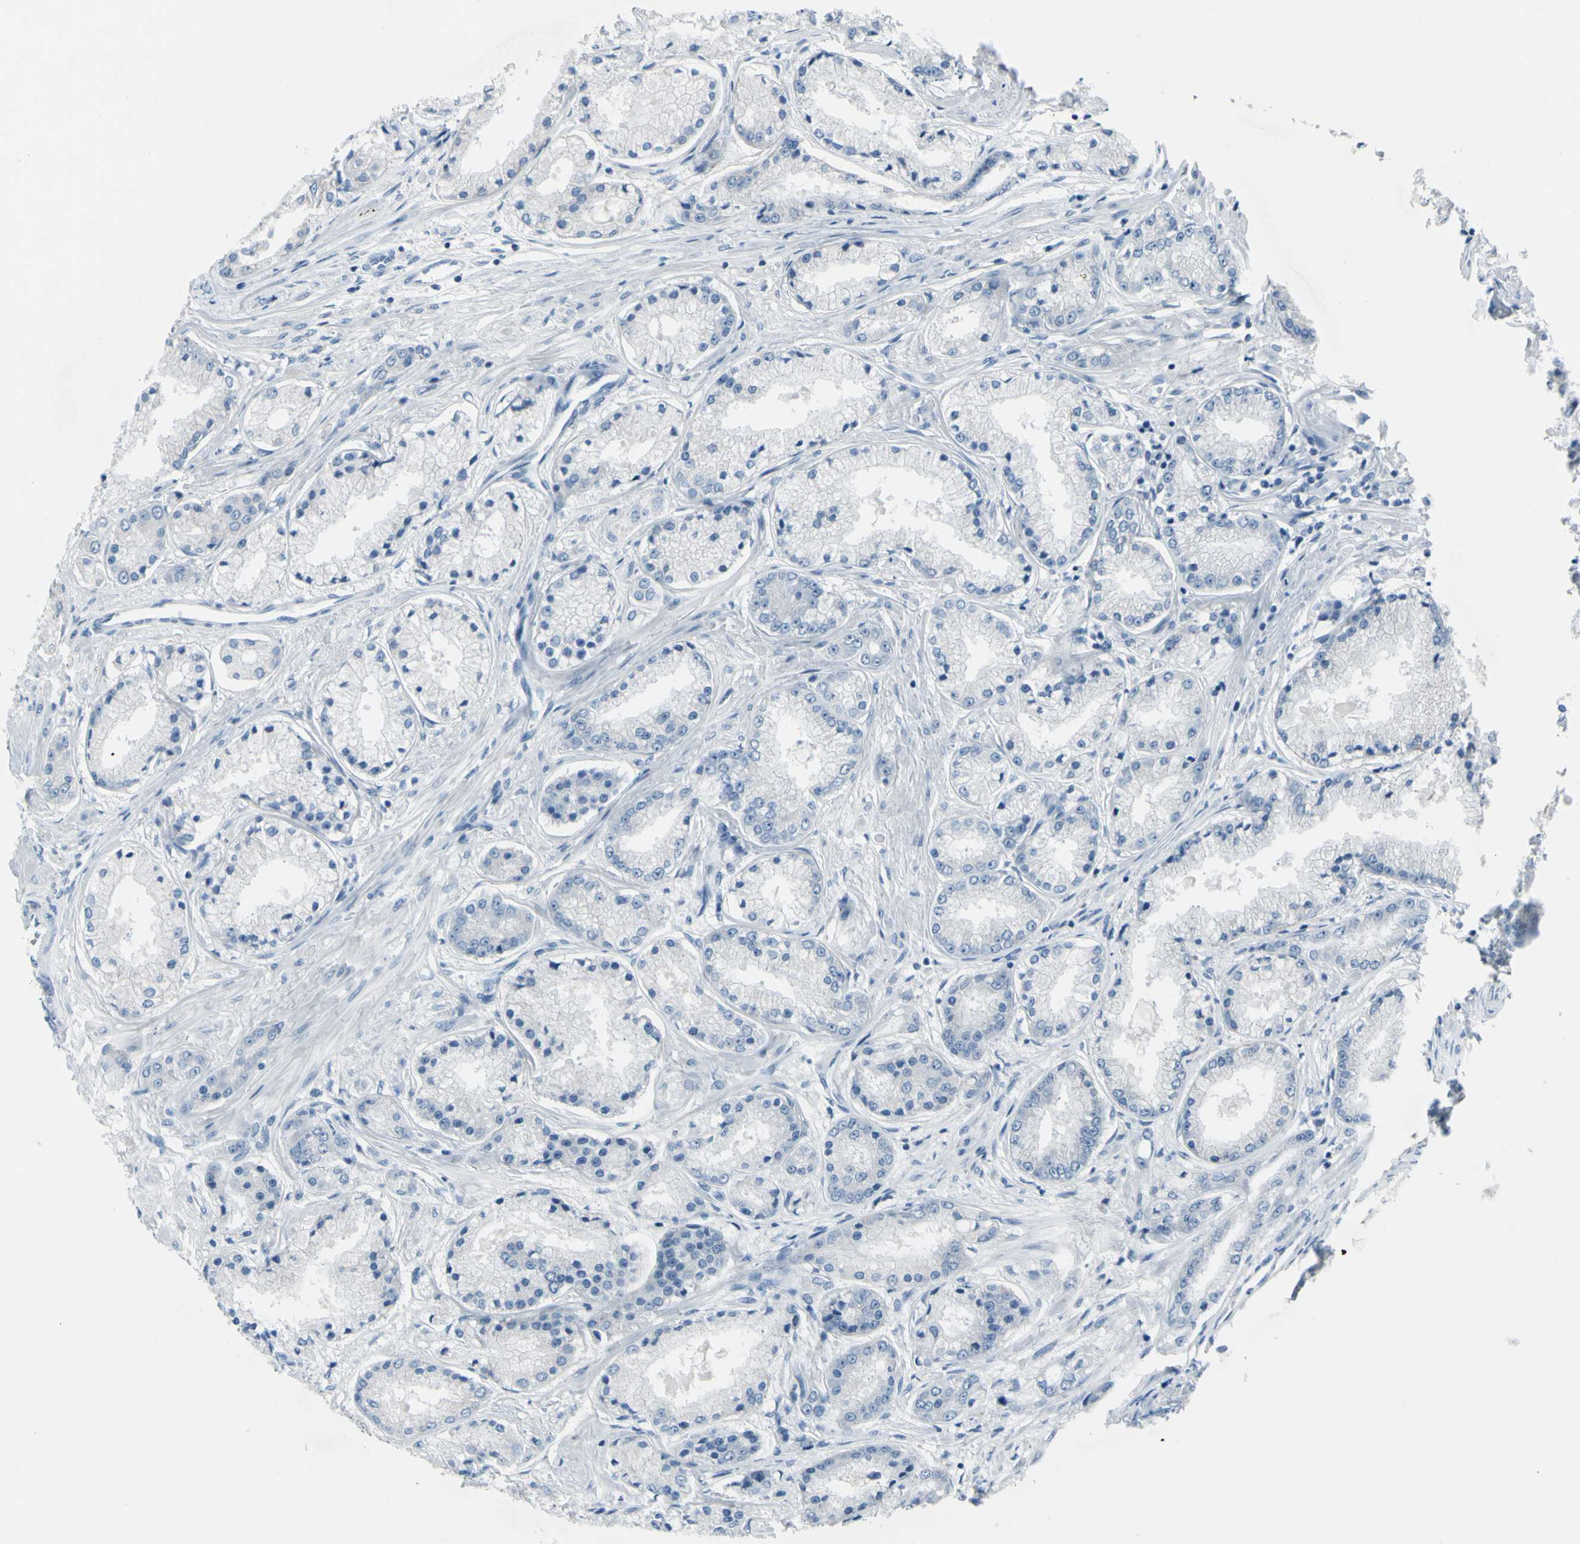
{"staining": {"intensity": "negative", "quantity": "none", "location": "none"}, "tissue": "prostate cancer", "cell_type": "Tumor cells", "image_type": "cancer", "snomed": [{"axis": "morphology", "description": "Adenocarcinoma, High grade"}, {"axis": "topography", "description": "Prostate"}], "caption": "Image shows no significant protein expression in tumor cells of prostate cancer (adenocarcinoma (high-grade)).", "gene": "GPR34", "patient": {"sex": "male", "age": 59}}